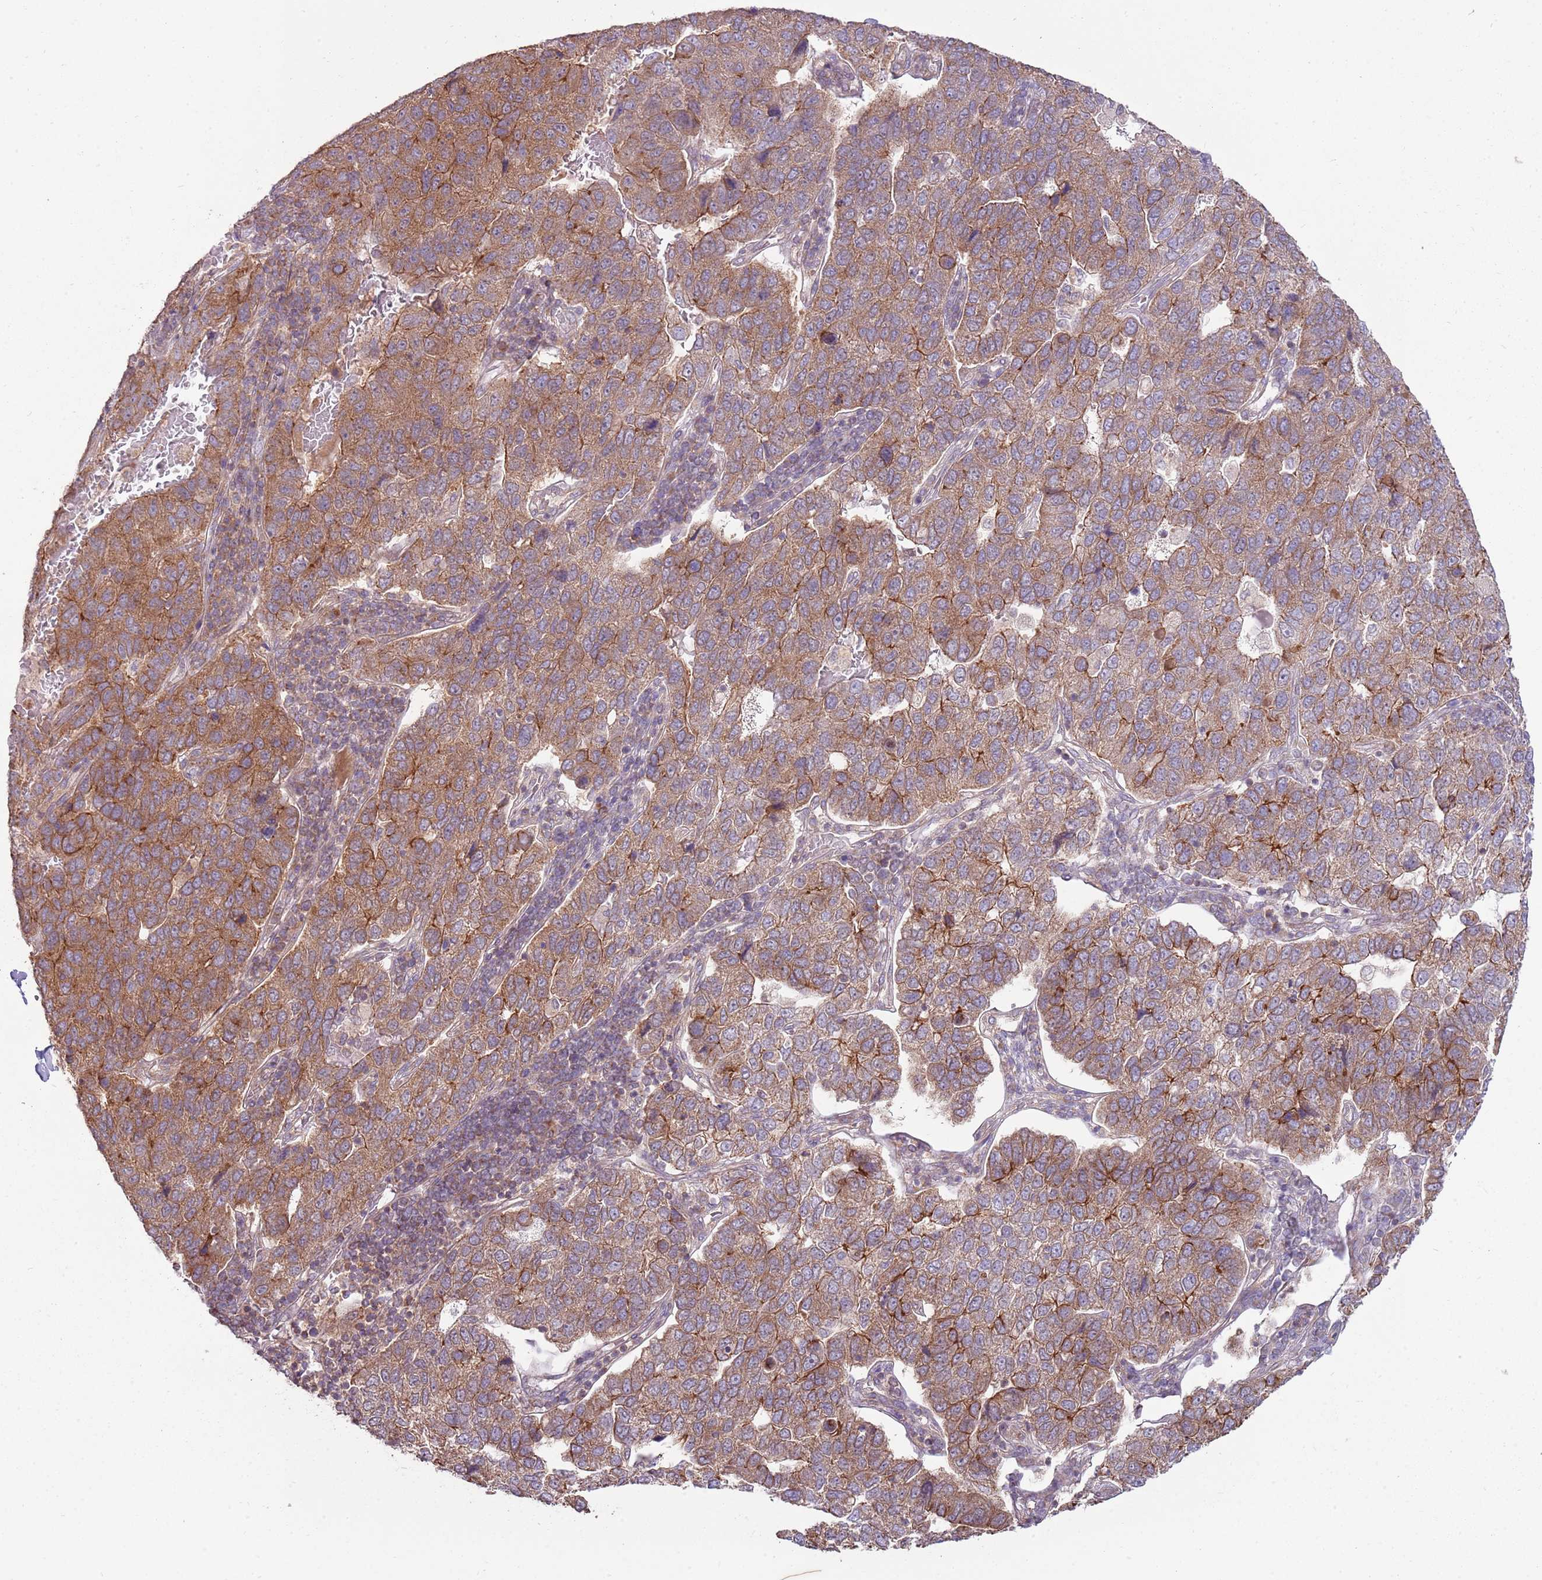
{"staining": {"intensity": "moderate", "quantity": ">75%", "location": "cytoplasmic/membranous"}, "tissue": "pancreatic cancer", "cell_type": "Tumor cells", "image_type": "cancer", "snomed": [{"axis": "morphology", "description": "Adenocarcinoma, NOS"}, {"axis": "topography", "description": "Pancreas"}], "caption": "Moderate cytoplasmic/membranous protein expression is present in about >75% of tumor cells in pancreatic cancer. Nuclei are stained in blue.", "gene": "SPATA31D1", "patient": {"sex": "female", "age": 61}}